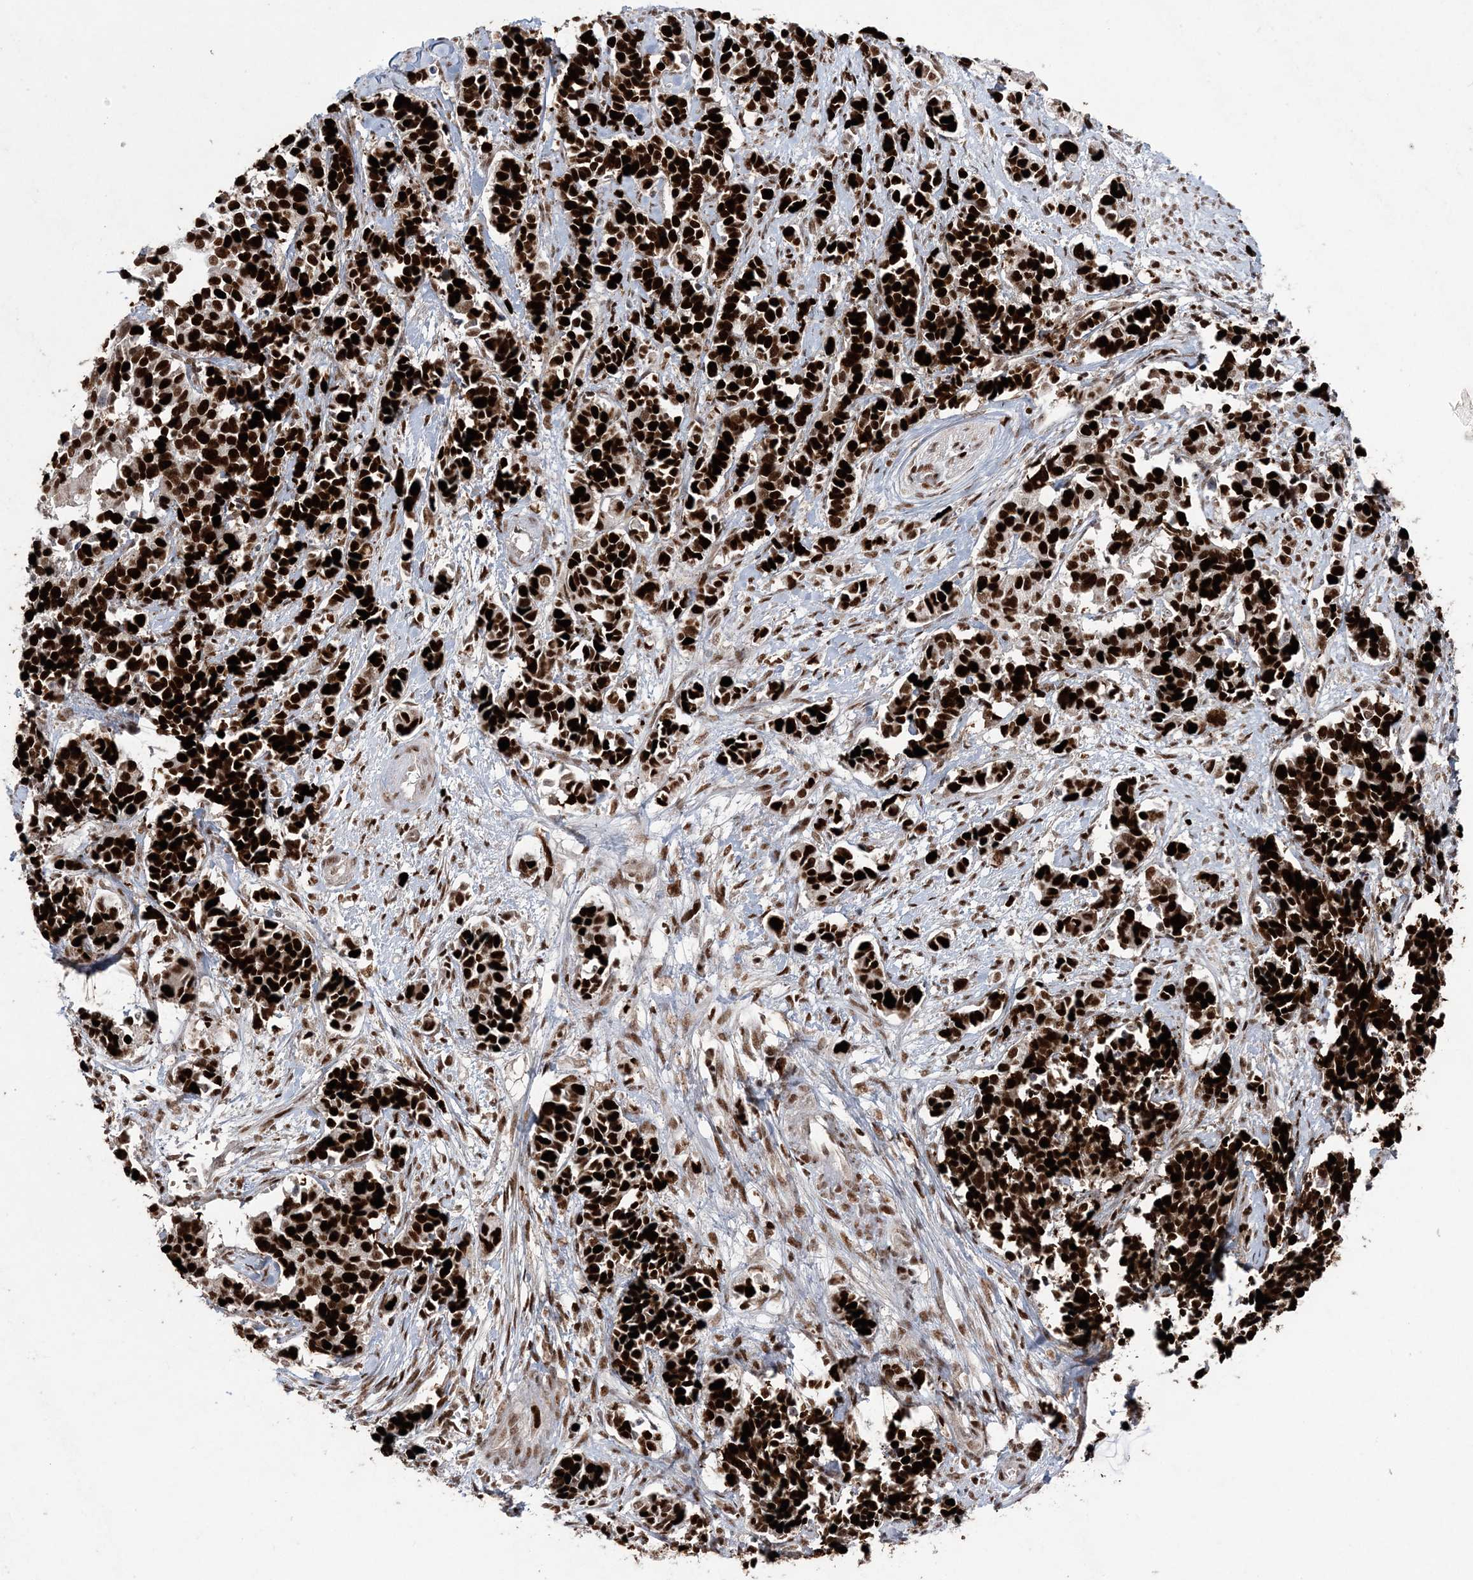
{"staining": {"intensity": "strong", "quantity": ">75%", "location": "nuclear"}, "tissue": "cervical cancer", "cell_type": "Tumor cells", "image_type": "cancer", "snomed": [{"axis": "morphology", "description": "Normal tissue, NOS"}, {"axis": "morphology", "description": "Squamous cell carcinoma, NOS"}, {"axis": "topography", "description": "Cervix"}], "caption": "IHC (DAB) staining of cervical cancer (squamous cell carcinoma) reveals strong nuclear protein expression in about >75% of tumor cells.", "gene": "LIG1", "patient": {"sex": "female", "age": 35}}